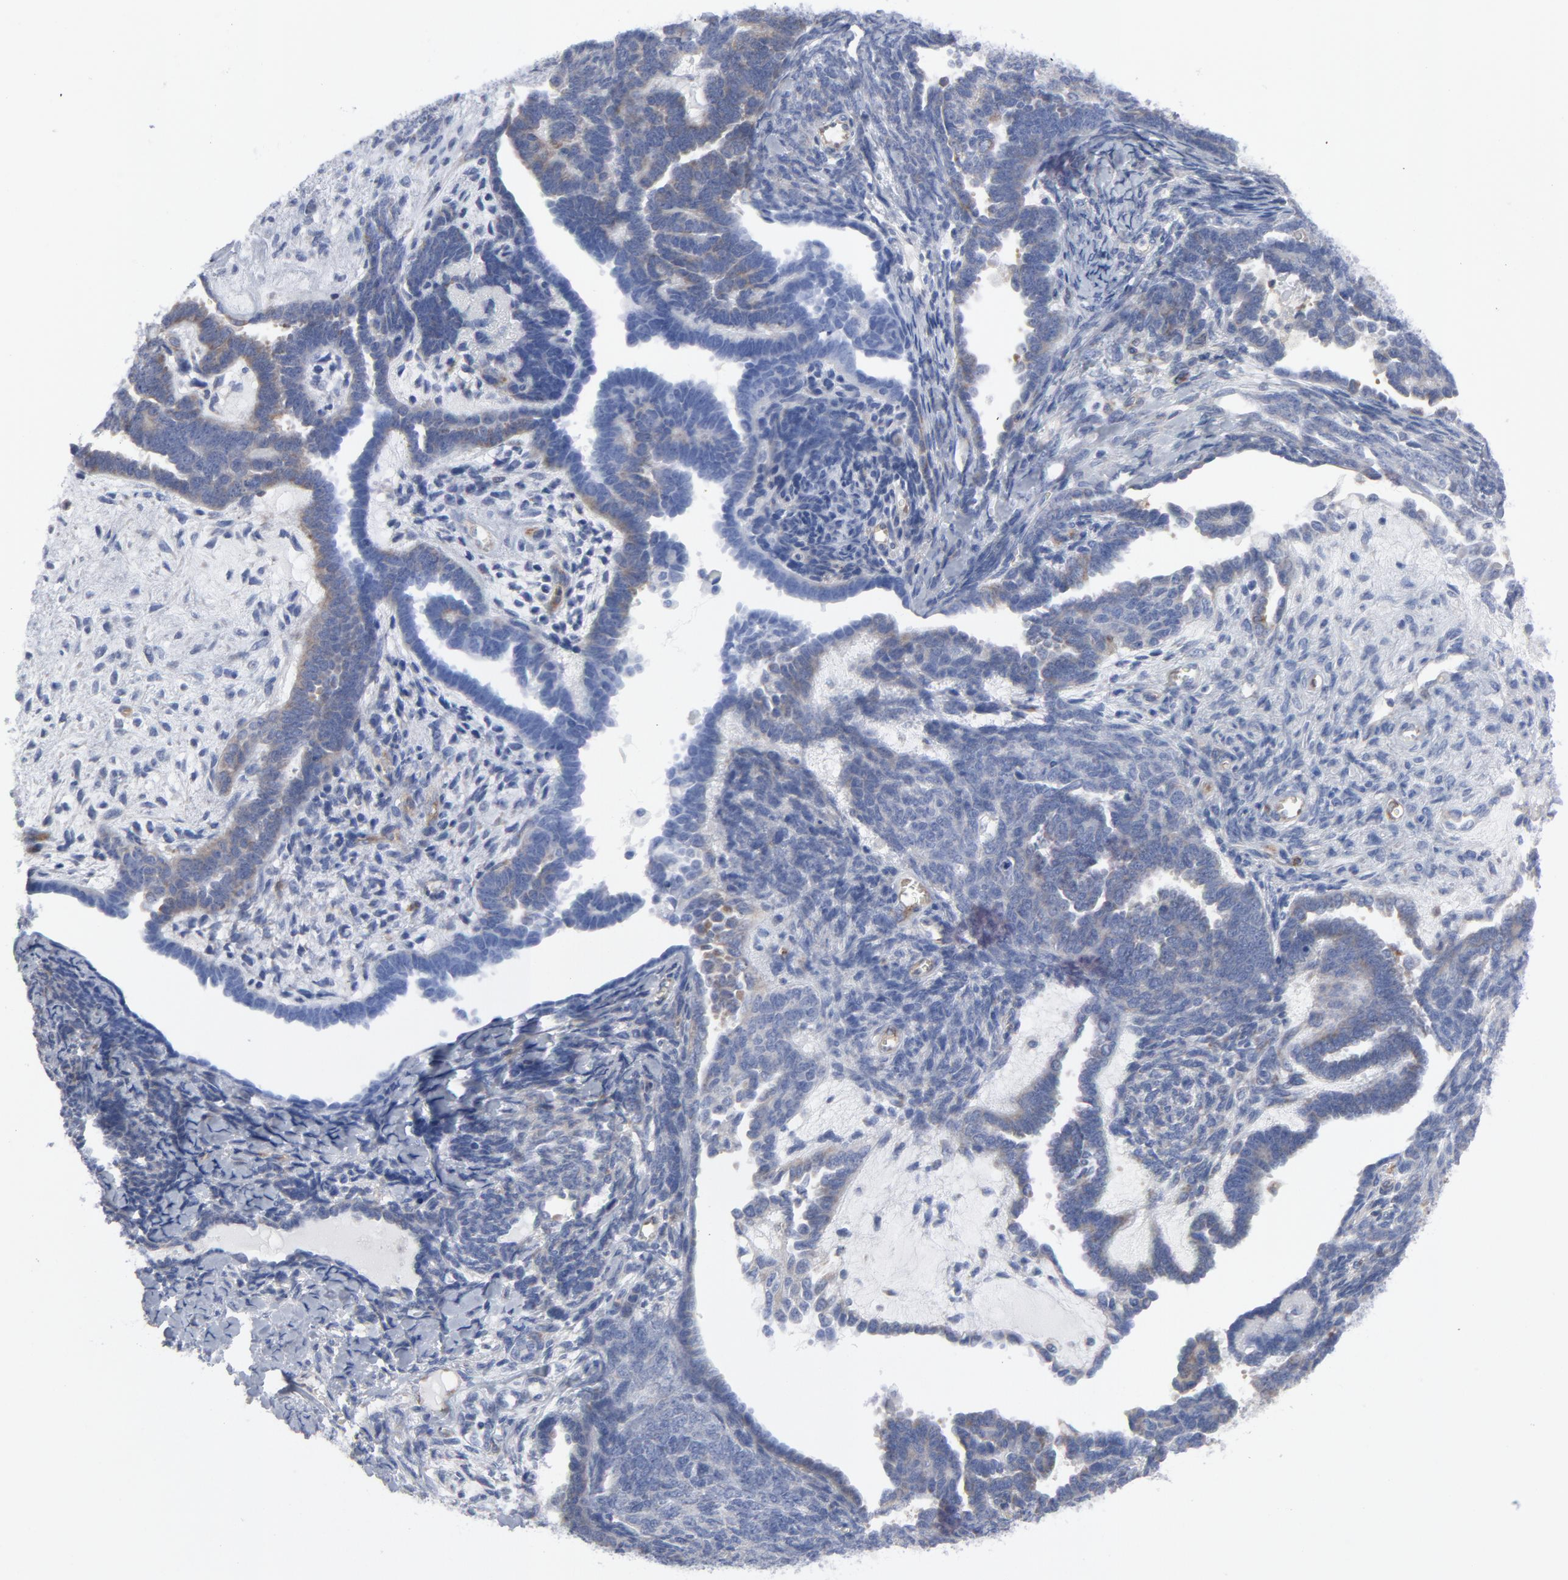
{"staining": {"intensity": "weak", "quantity": "25%-75%", "location": "cytoplasmic/membranous"}, "tissue": "endometrial cancer", "cell_type": "Tumor cells", "image_type": "cancer", "snomed": [{"axis": "morphology", "description": "Neoplasm, malignant, NOS"}, {"axis": "topography", "description": "Endometrium"}], "caption": "Immunohistochemical staining of human endometrial cancer demonstrates low levels of weak cytoplasmic/membranous staining in approximately 25%-75% of tumor cells. (DAB = brown stain, brightfield microscopy at high magnification).", "gene": "OXA1L", "patient": {"sex": "female", "age": 74}}